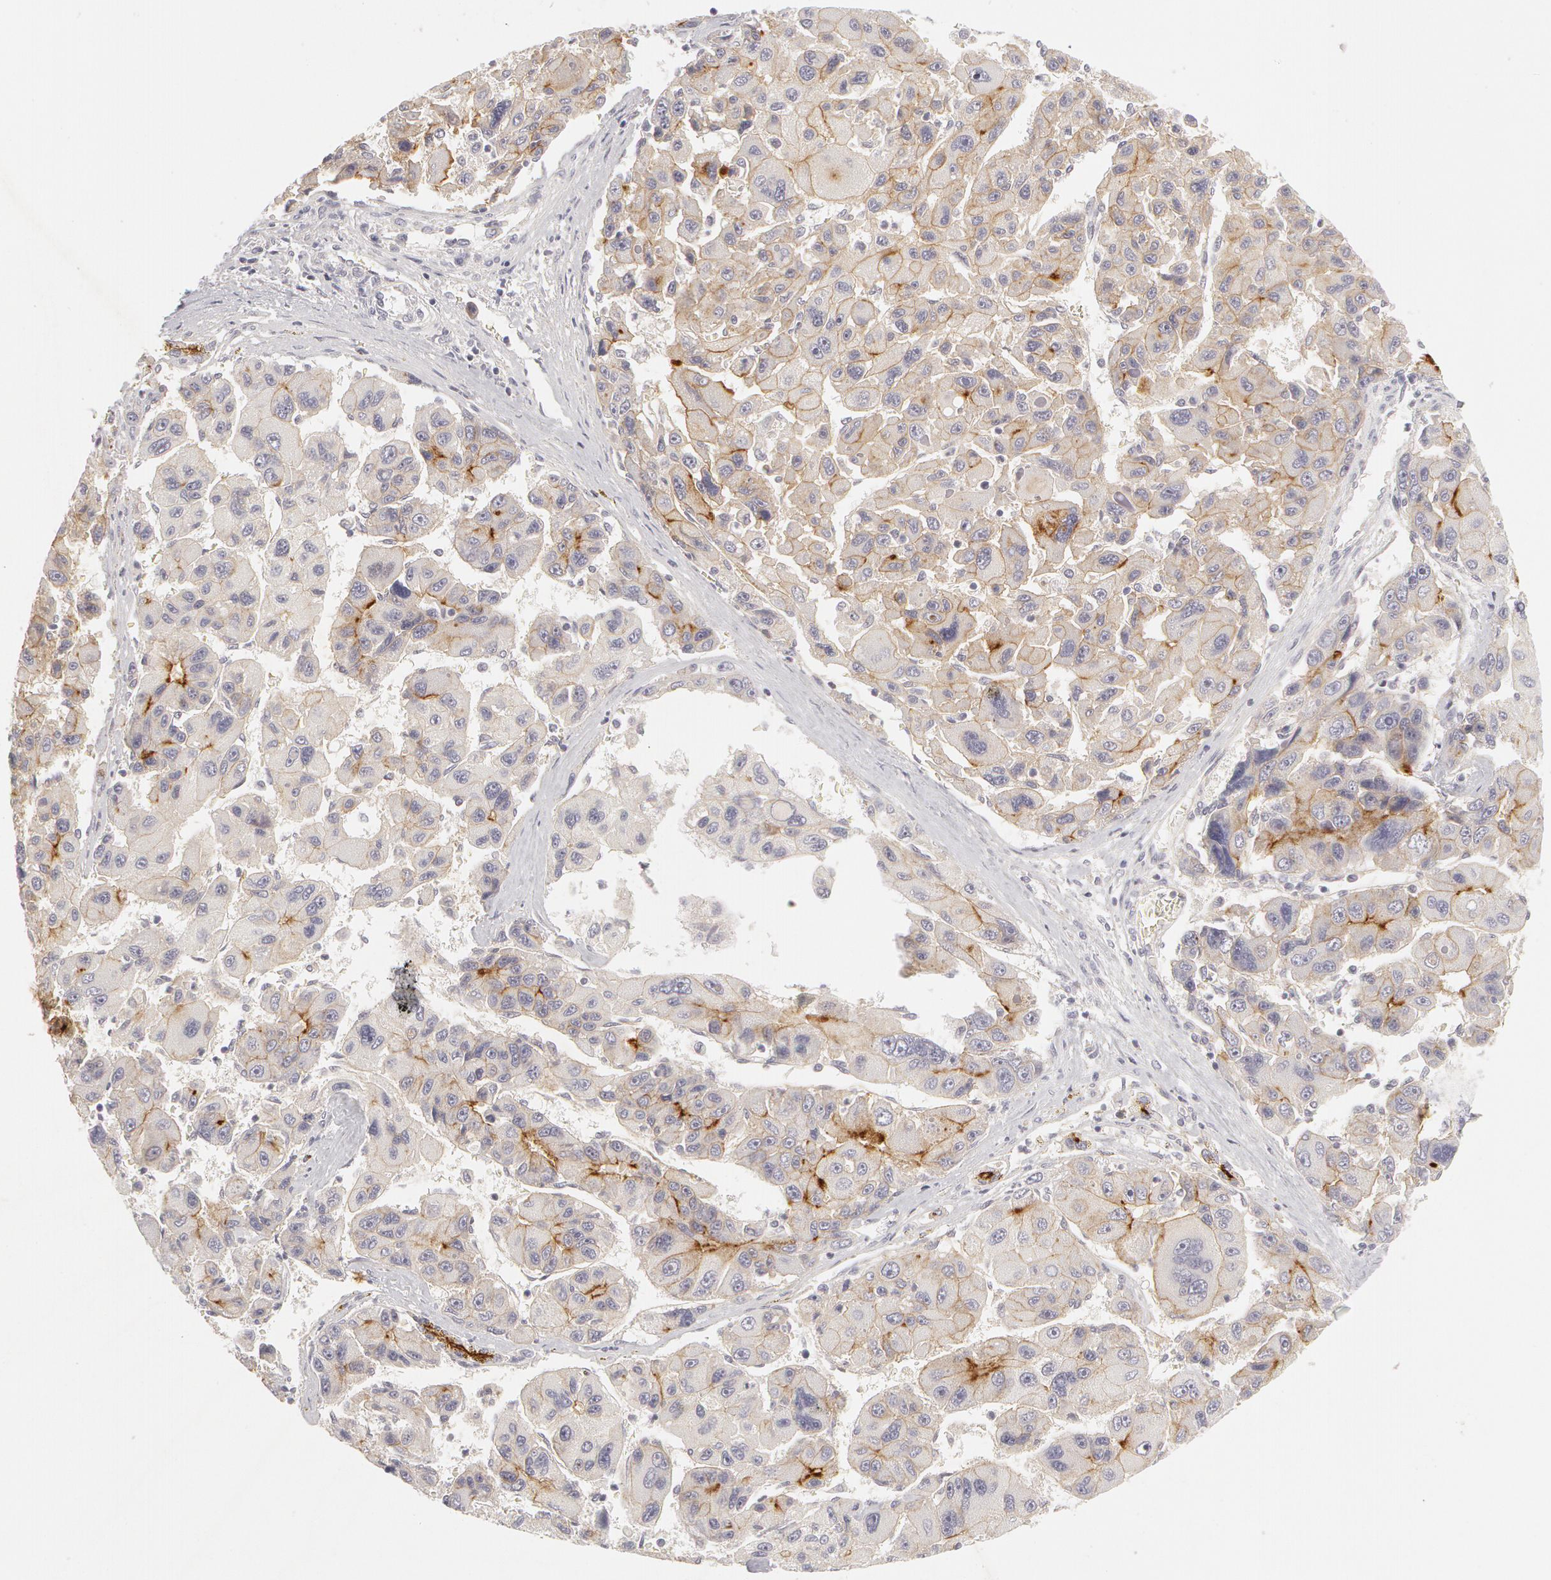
{"staining": {"intensity": "moderate", "quantity": "25%-75%", "location": "cytoplasmic/membranous"}, "tissue": "liver cancer", "cell_type": "Tumor cells", "image_type": "cancer", "snomed": [{"axis": "morphology", "description": "Carcinoma, Hepatocellular, NOS"}, {"axis": "topography", "description": "Liver"}], "caption": "Liver hepatocellular carcinoma was stained to show a protein in brown. There is medium levels of moderate cytoplasmic/membranous staining in about 25%-75% of tumor cells. (Stains: DAB in brown, nuclei in blue, Microscopy: brightfield microscopy at high magnification).", "gene": "ABCB1", "patient": {"sex": "male", "age": 64}}